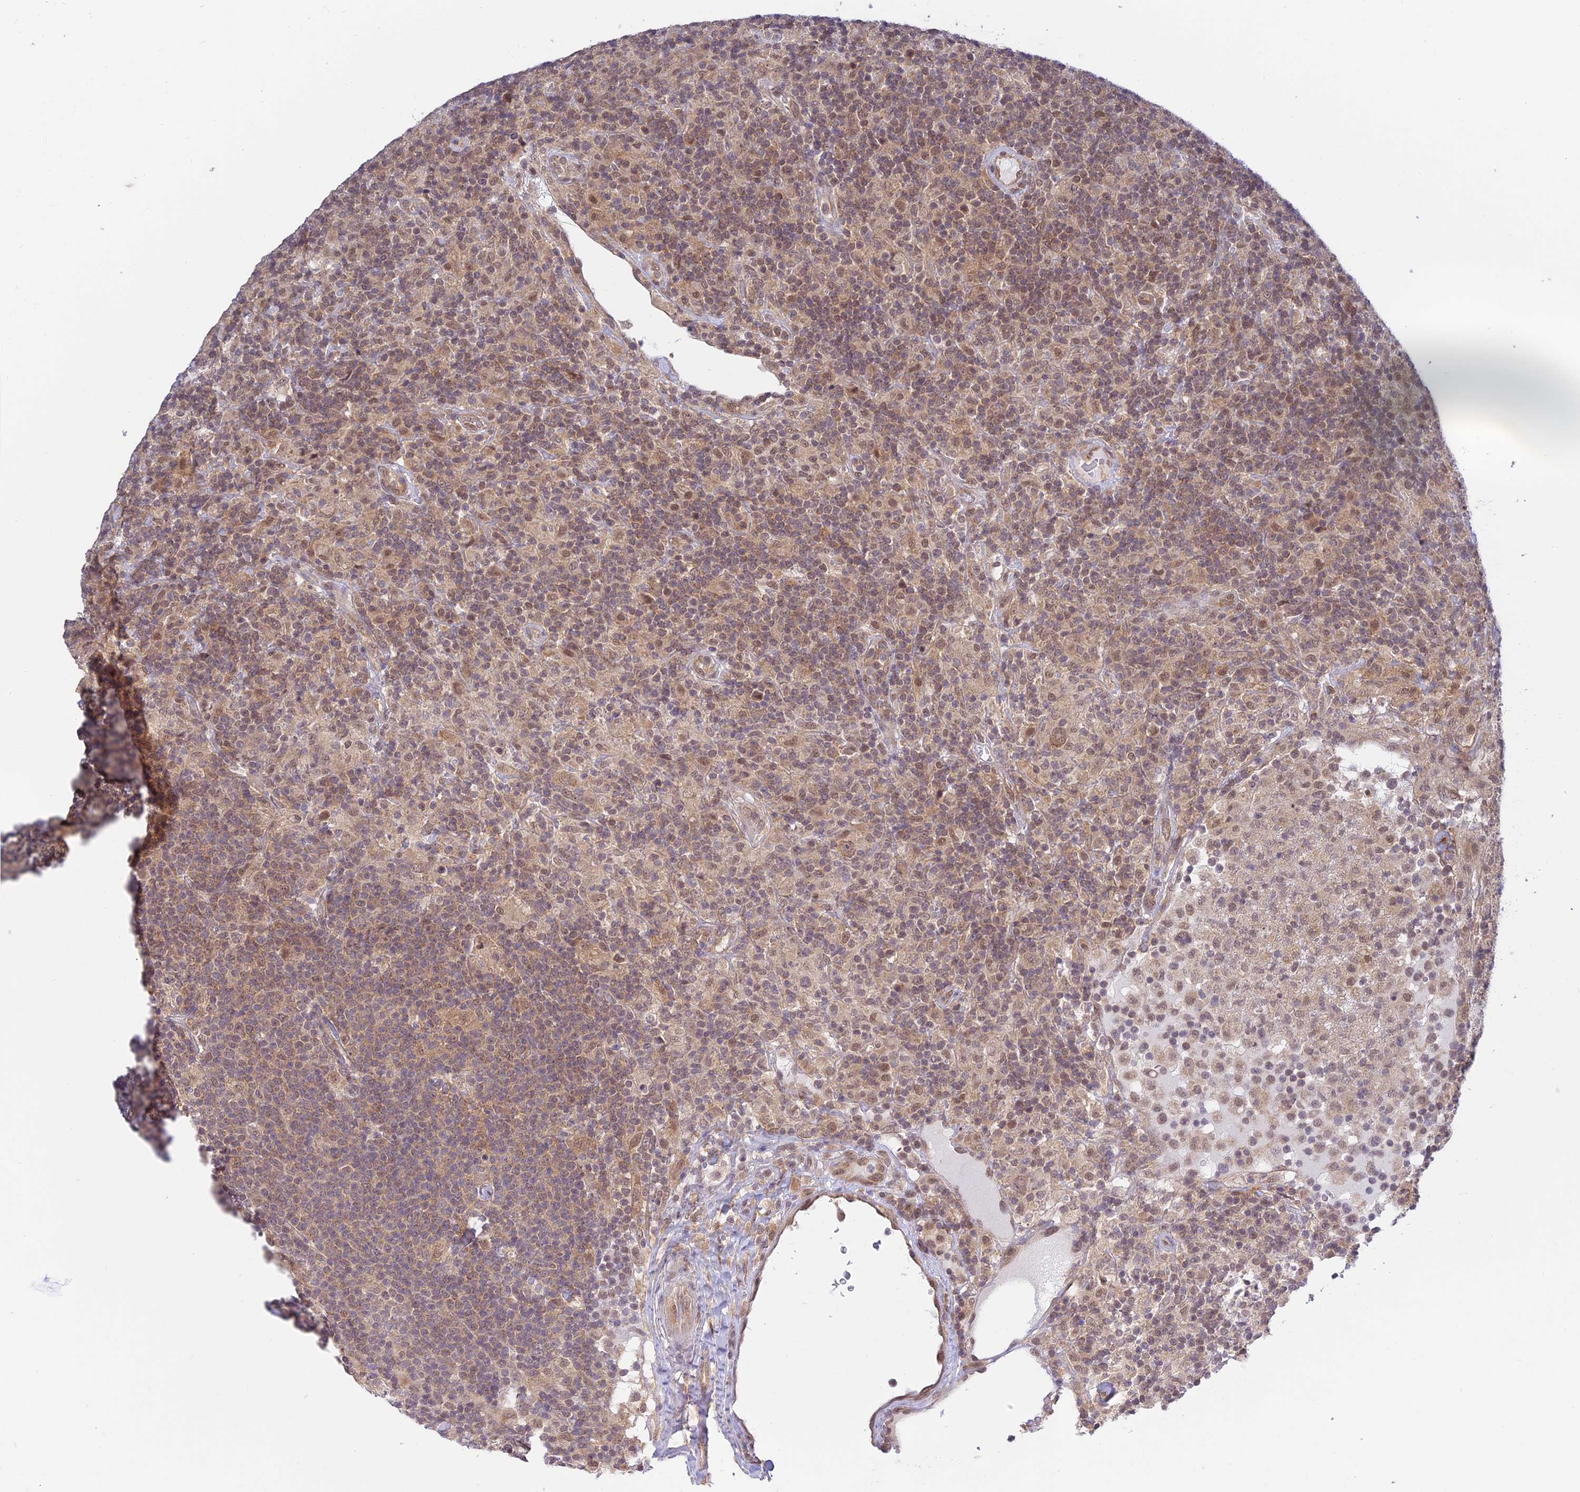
{"staining": {"intensity": "weak", "quantity": ">75%", "location": "nuclear"}, "tissue": "lymphoma", "cell_type": "Tumor cells", "image_type": "cancer", "snomed": [{"axis": "morphology", "description": "Hodgkin's disease, NOS"}, {"axis": "topography", "description": "Lymph node"}], "caption": "The micrograph displays immunohistochemical staining of lymphoma. There is weak nuclear staining is present in about >75% of tumor cells.", "gene": "SKIC8", "patient": {"sex": "male", "age": 70}}